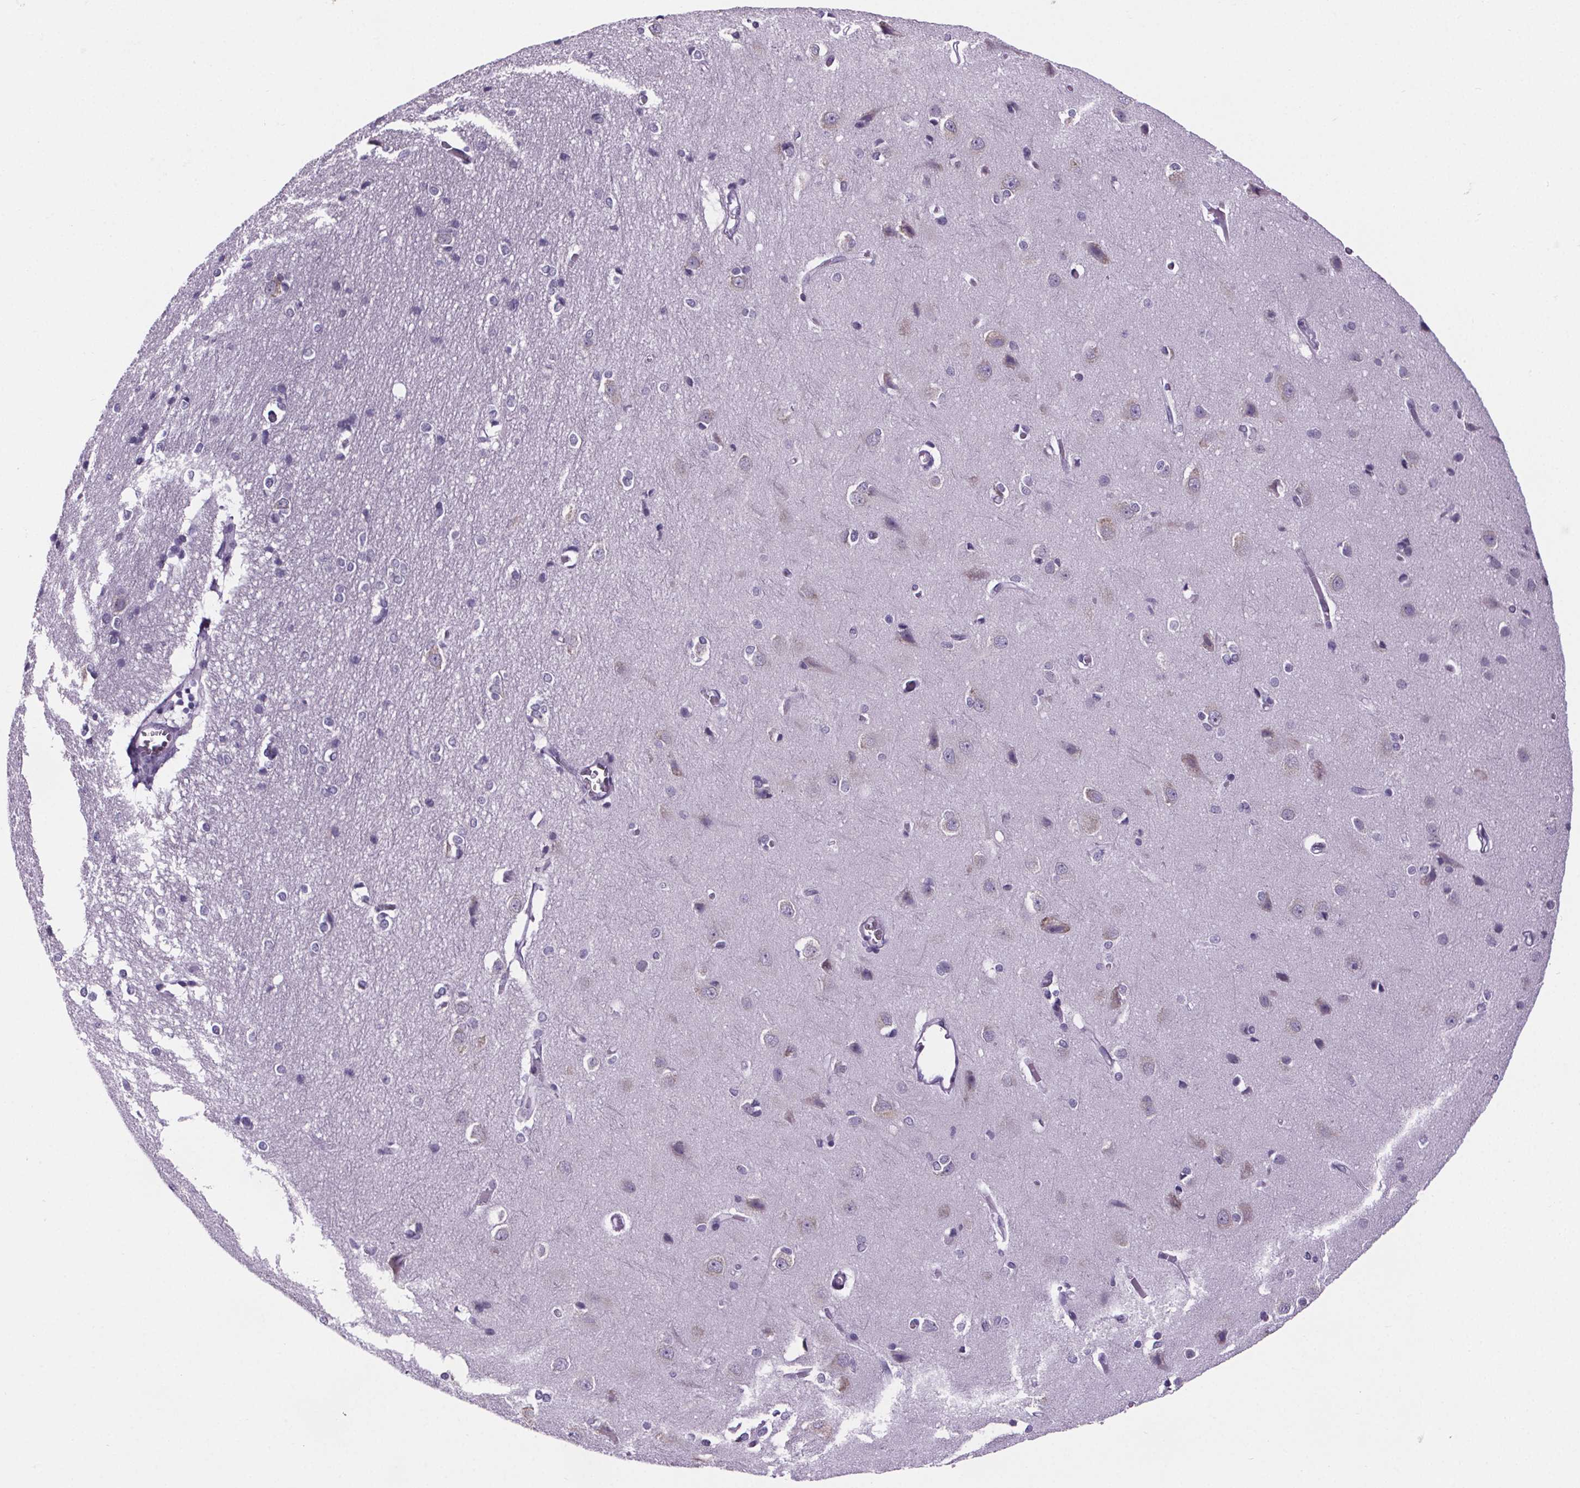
{"staining": {"intensity": "negative", "quantity": "none", "location": "none"}, "tissue": "cerebral cortex", "cell_type": "Endothelial cells", "image_type": "normal", "snomed": [{"axis": "morphology", "description": "Normal tissue, NOS"}, {"axis": "topography", "description": "Cerebral cortex"}], "caption": "A high-resolution micrograph shows immunohistochemistry staining of unremarkable cerebral cortex, which exhibits no significant expression in endothelial cells.", "gene": "CUBN", "patient": {"sex": "male", "age": 37}}